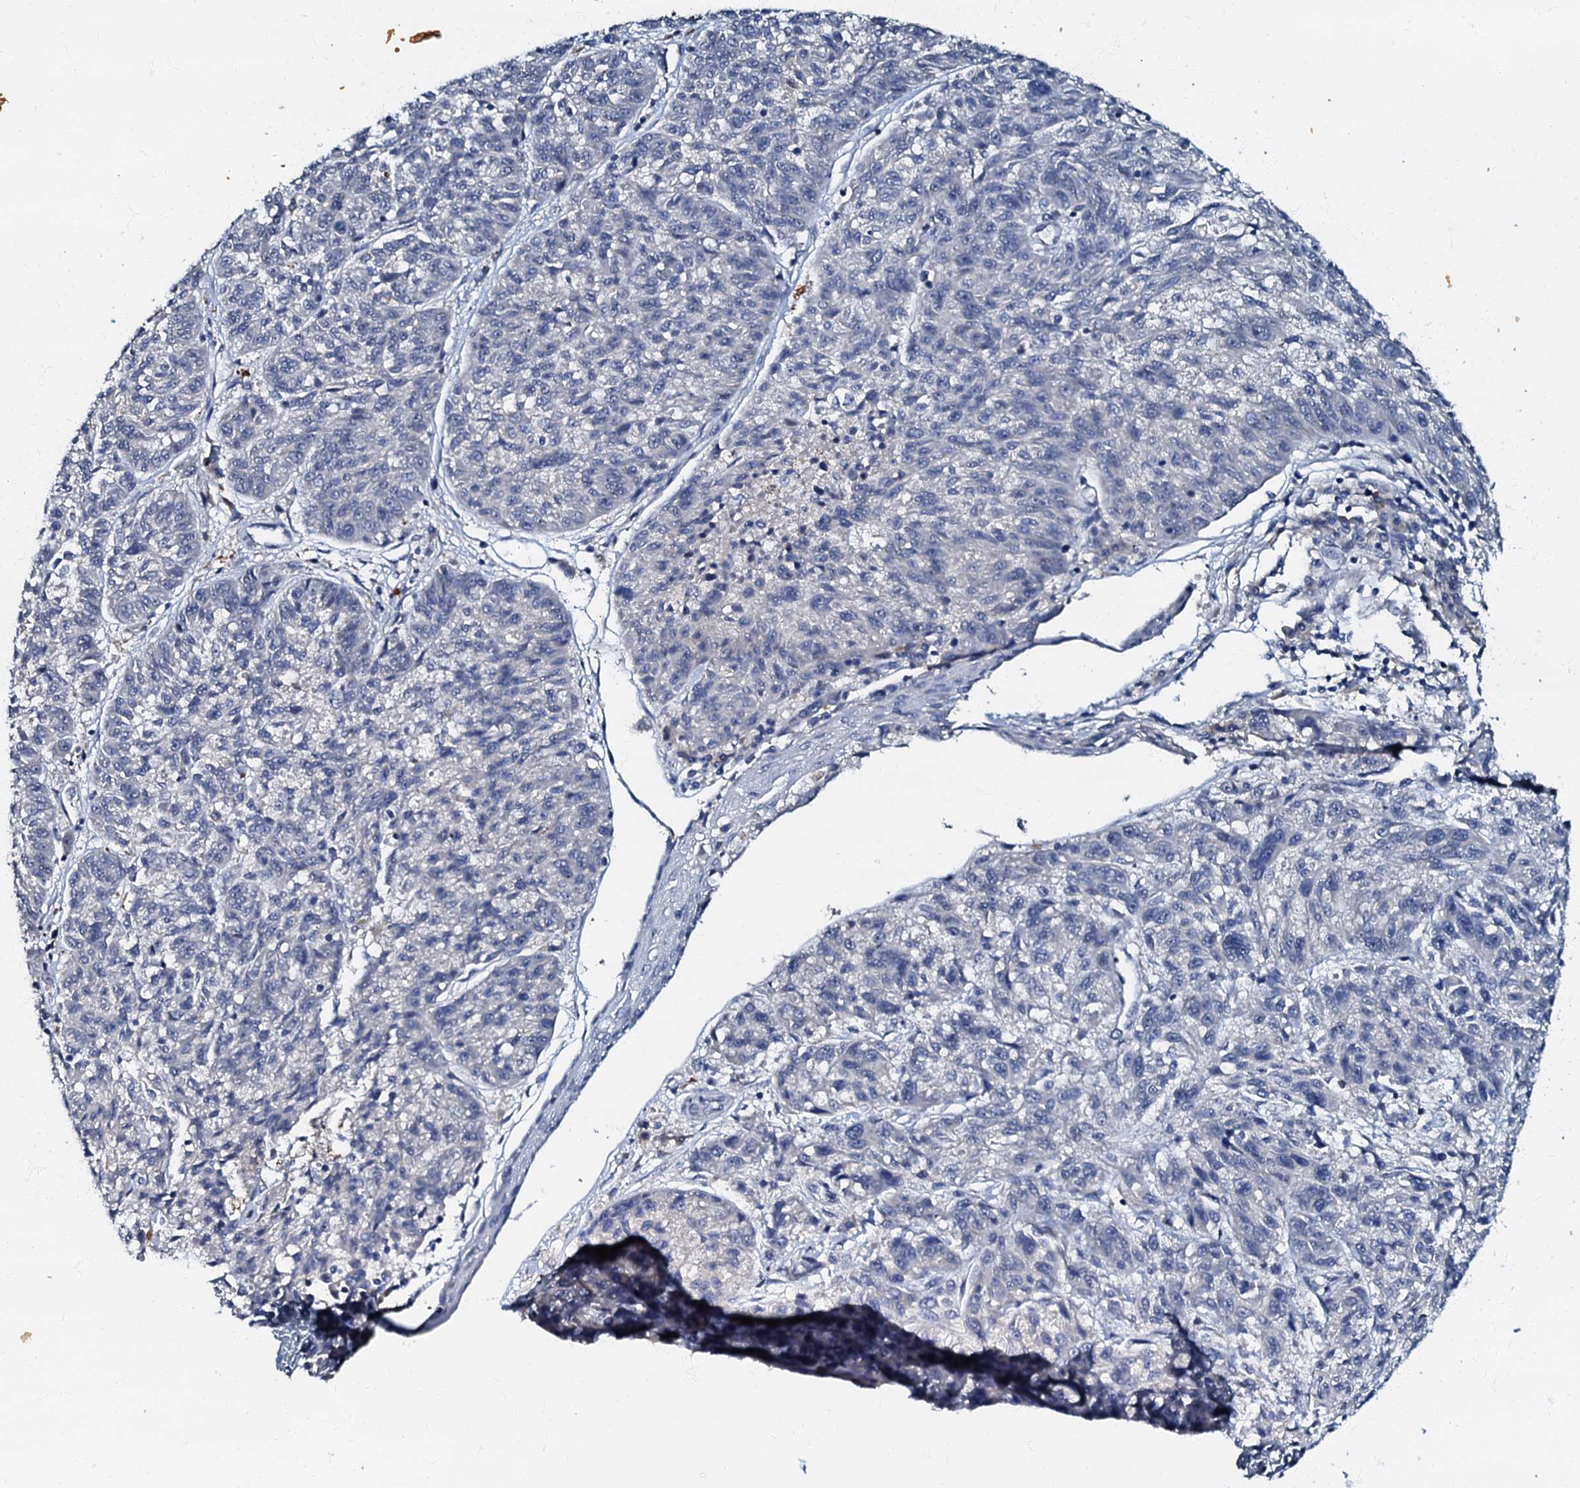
{"staining": {"intensity": "negative", "quantity": "none", "location": "none"}, "tissue": "melanoma", "cell_type": "Tumor cells", "image_type": "cancer", "snomed": [{"axis": "morphology", "description": "Malignant melanoma, NOS"}, {"axis": "topography", "description": "Skin"}], "caption": "Immunohistochemical staining of human melanoma demonstrates no significant staining in tumor cells. (Immunohistochemistry (ihc), brightfield microscopy, high magnification).", "gene": "OLAH", "patient": {"sex": "male", "age": 53}}